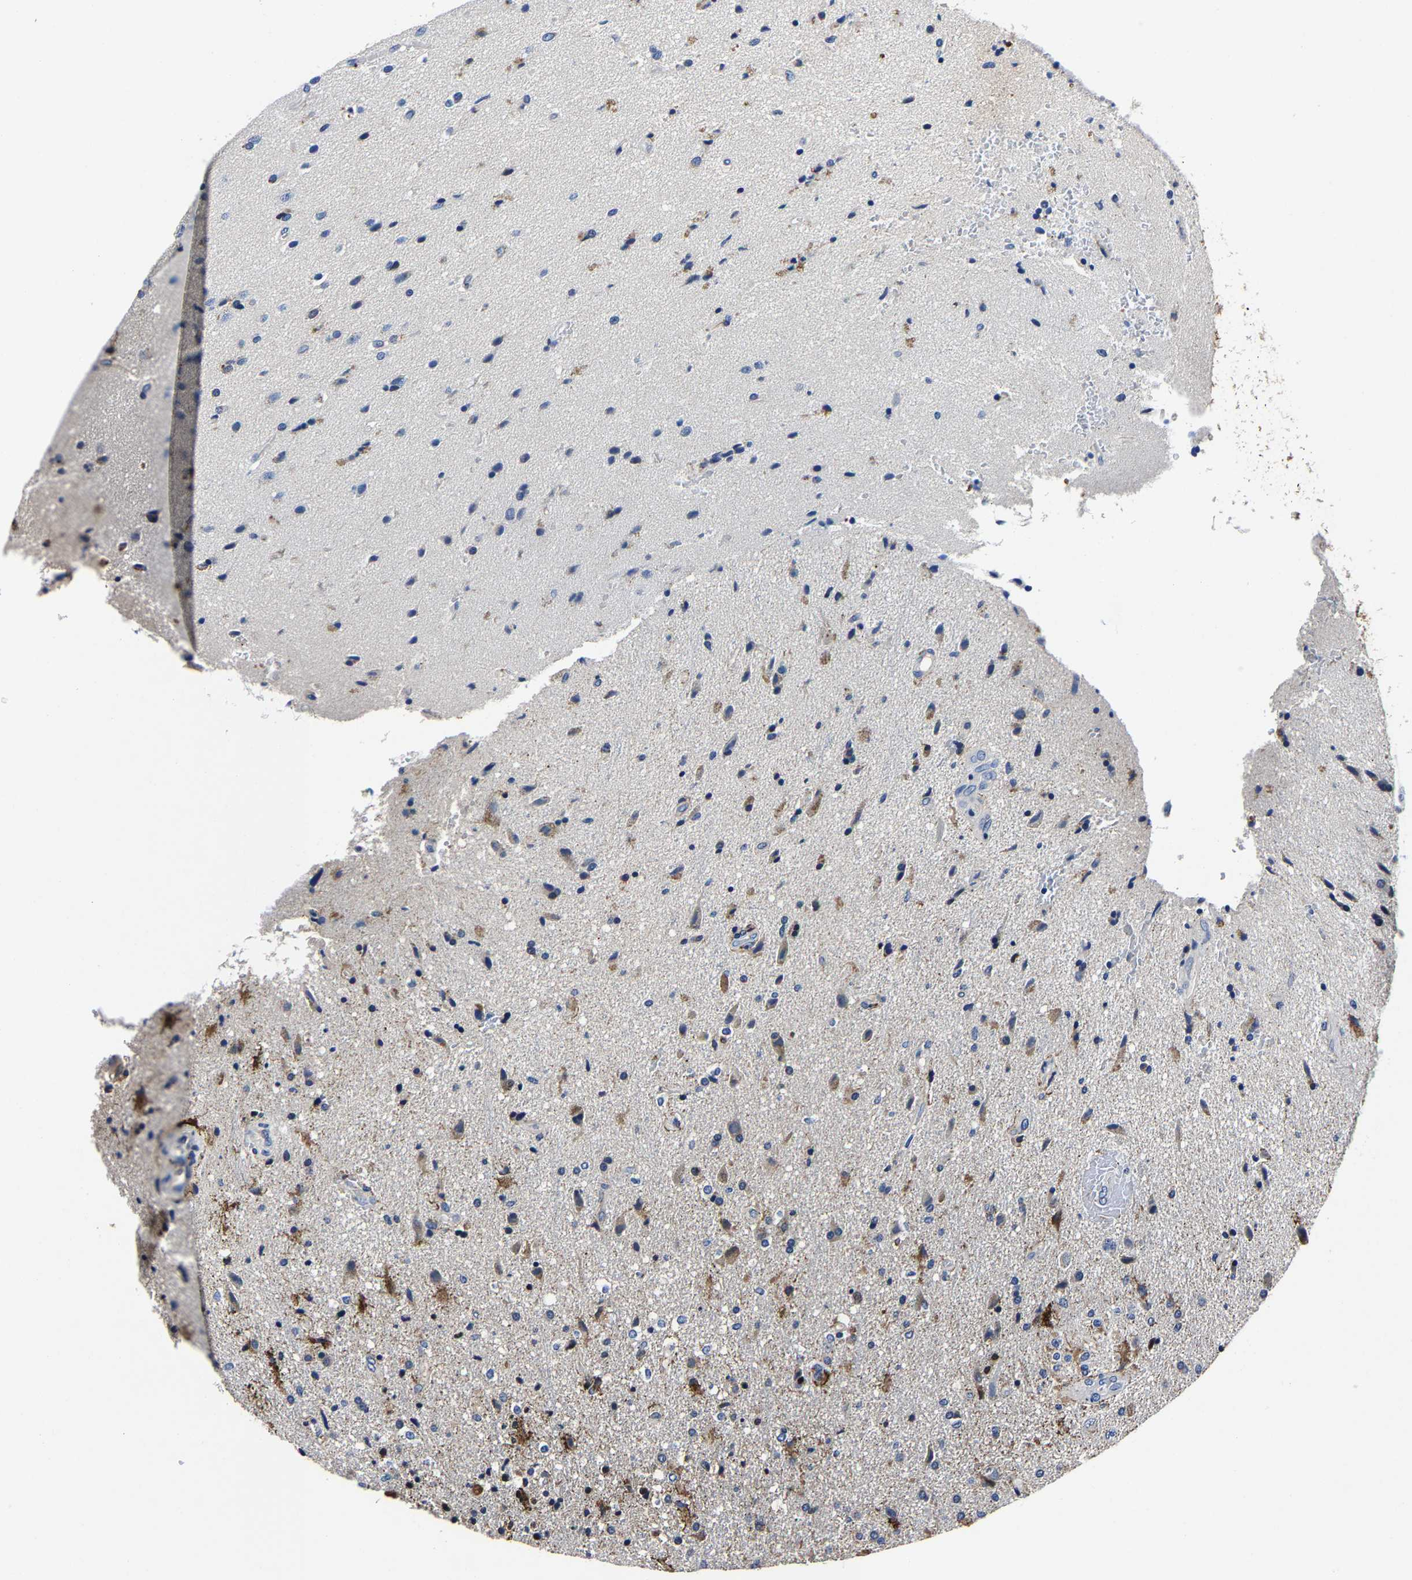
{"staining": {"intensity": "moderate", "quantity": "<25%", "location": "cytoplasmic/membranous"}, "tissue": "glioma", "cell_type": "Tumor cells", "image_type": "cancer", "snomed": [{"axis": "morphology", "description": "Glioma, malignant, High grade"}, {"axis": "topography", "description": "Brain"}], "caption": "An image of human malignant glioma (high-grade) stained for a protein demonstrates moderate cytoplasmic/membranous brown staining in tumor cells.", "gene": "PSPH", "patient": {"sex": "male", "age": 72}}